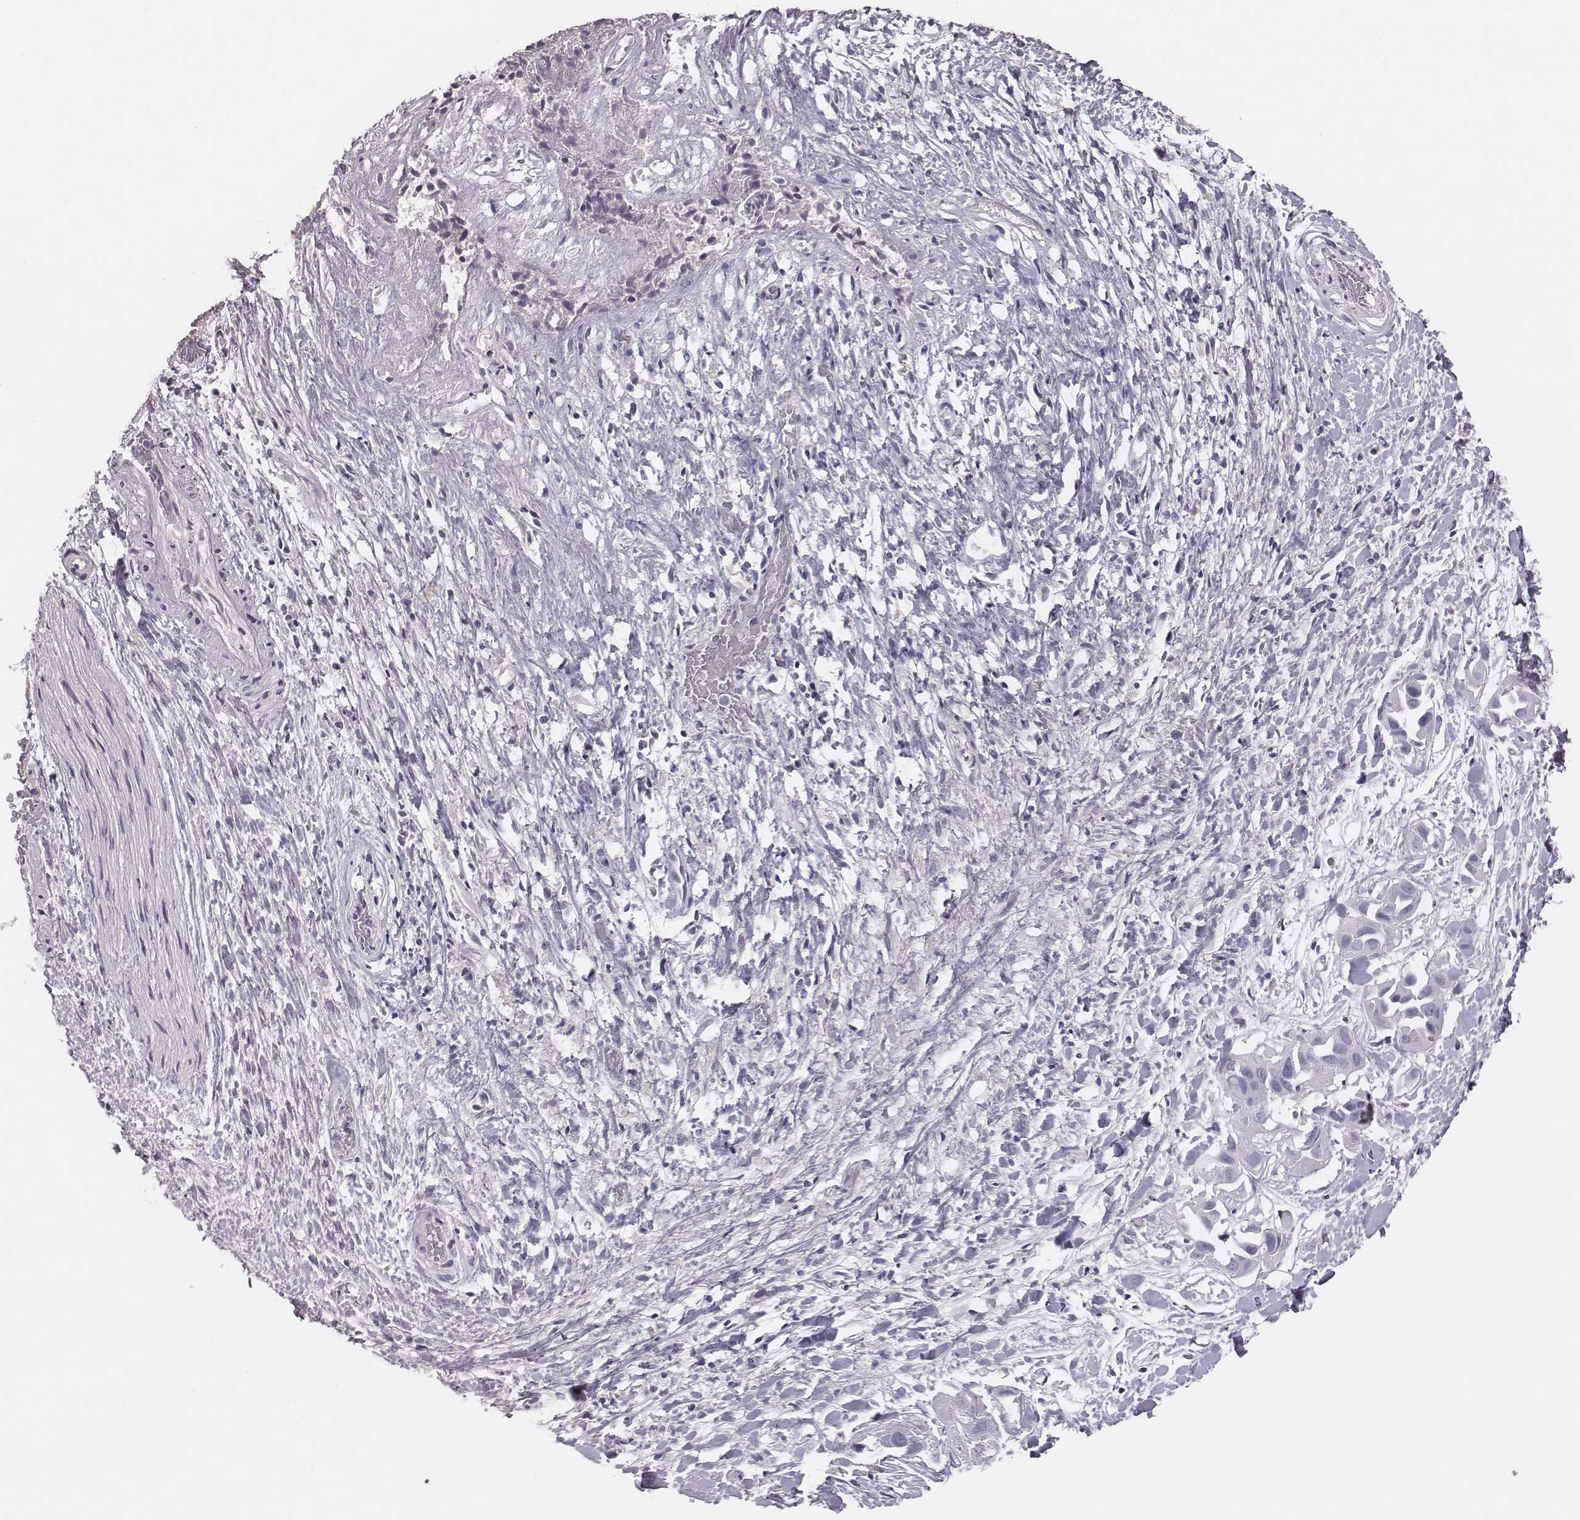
{"staining": {"intensity": "negative", "quantity": "none", "location": "none"}, "tissue": "liver cancer", "cell_type": "Tumor cells", "image_type": "cancer", "snomed": [{"axis": "morphology", "description": "Cholangiocarcinoma"}, {"axis": "topography", "description": "Liver"}], "caption": "Liver cancer stained for a protein using immunohistochemistry demonstrates no expression tumor cells.", "gene": "EN1", "patient": {"sex": "female", "age": 52}}